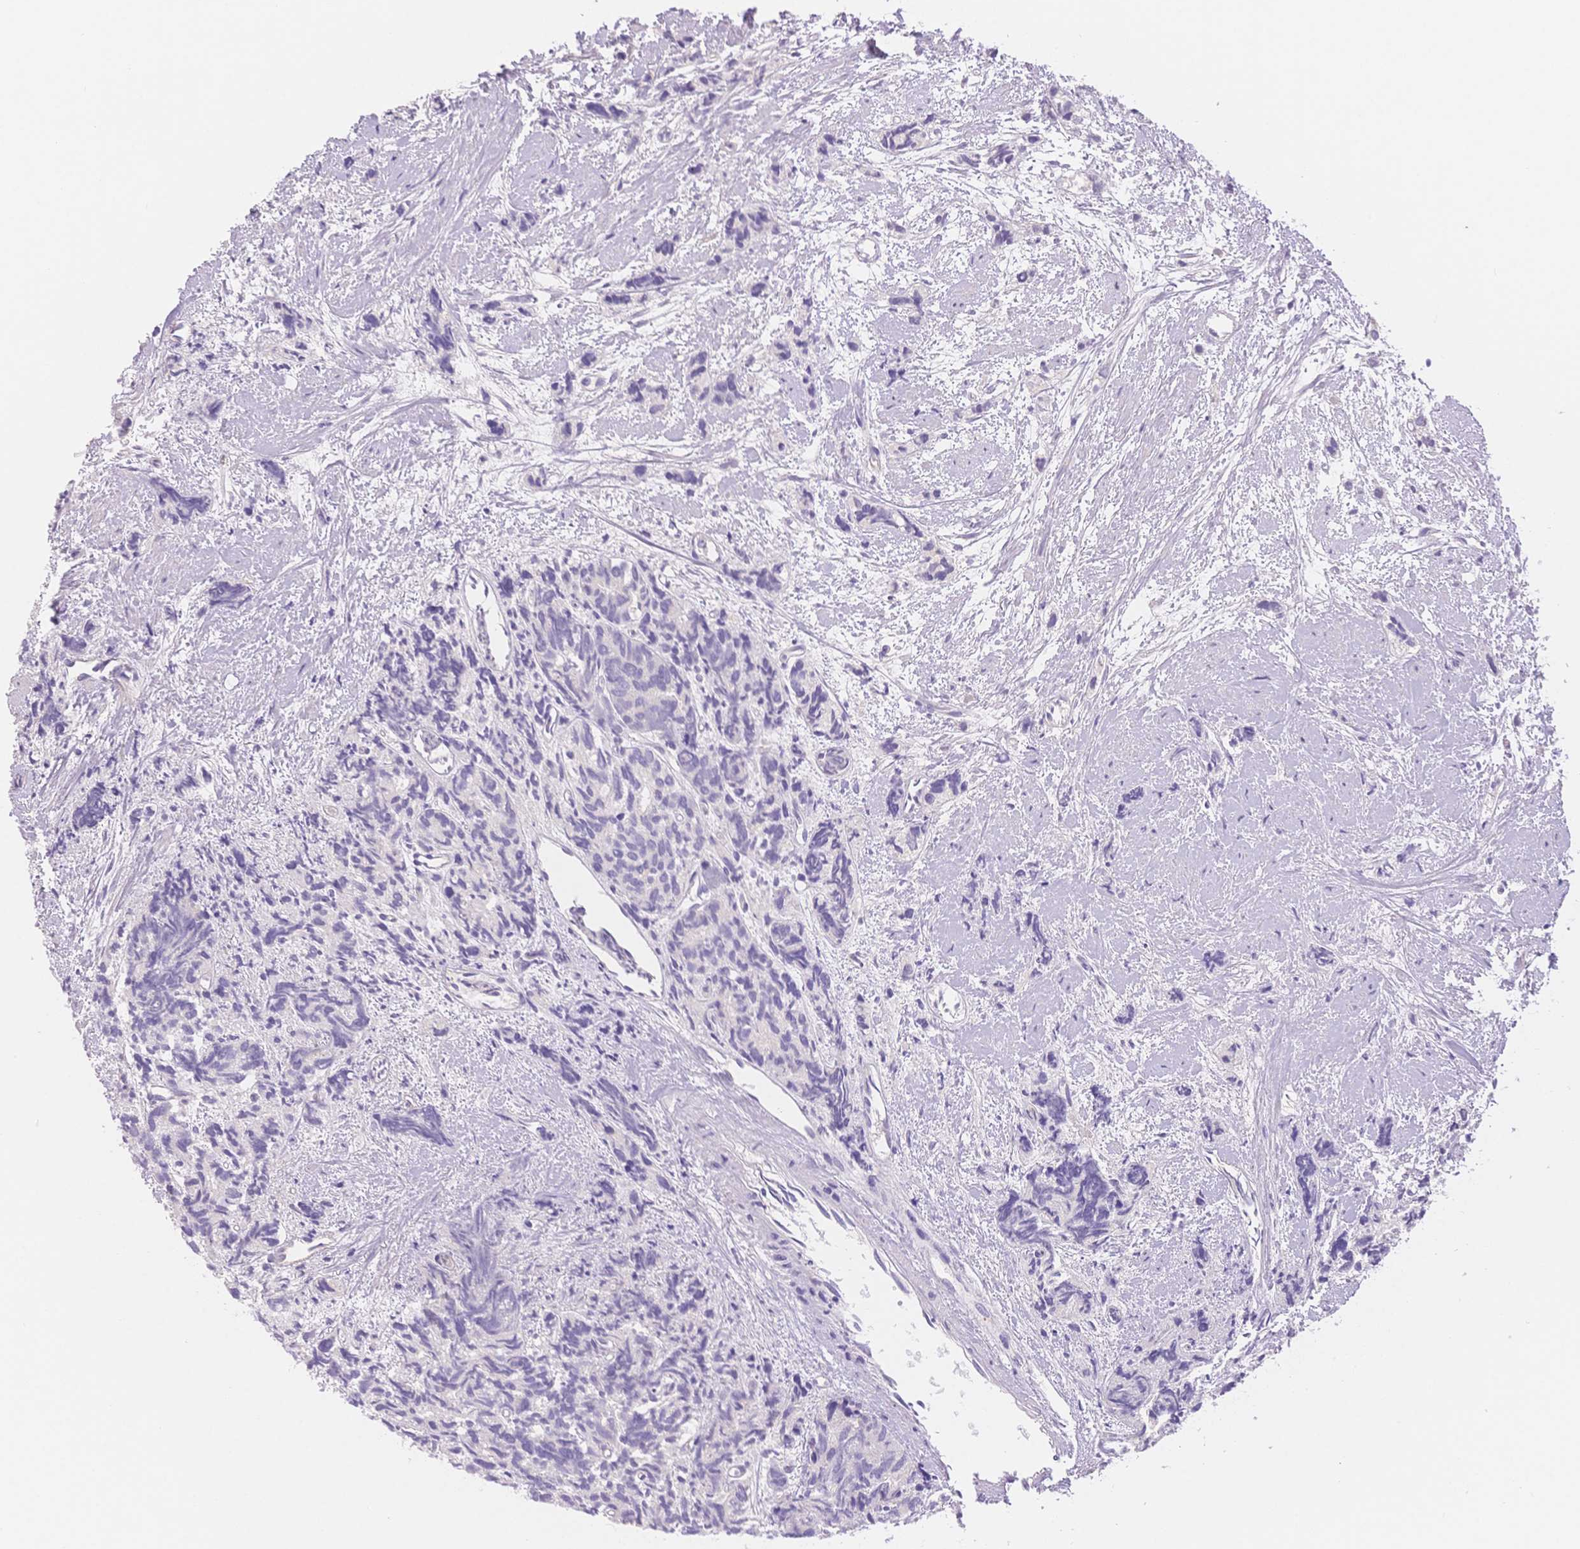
{"staining": {"intensity": "negative", "quantity": "none", "location": "none"}, "tissue": "prostate cancer", "cell_type": "Tumor cells", "image_type": "cancer", "snomed": [{"axis": "morphology", "description": "Adenocarcinoma, High grade"}, {"axis": "topography", "description": "Prostate"}], "caption": "Tumor cells are negative for brown protein staining in prostate adenocarcinoma (high-grade).", "gene": "MYOM1", "patient": {"sex": "male", "age": 77}}